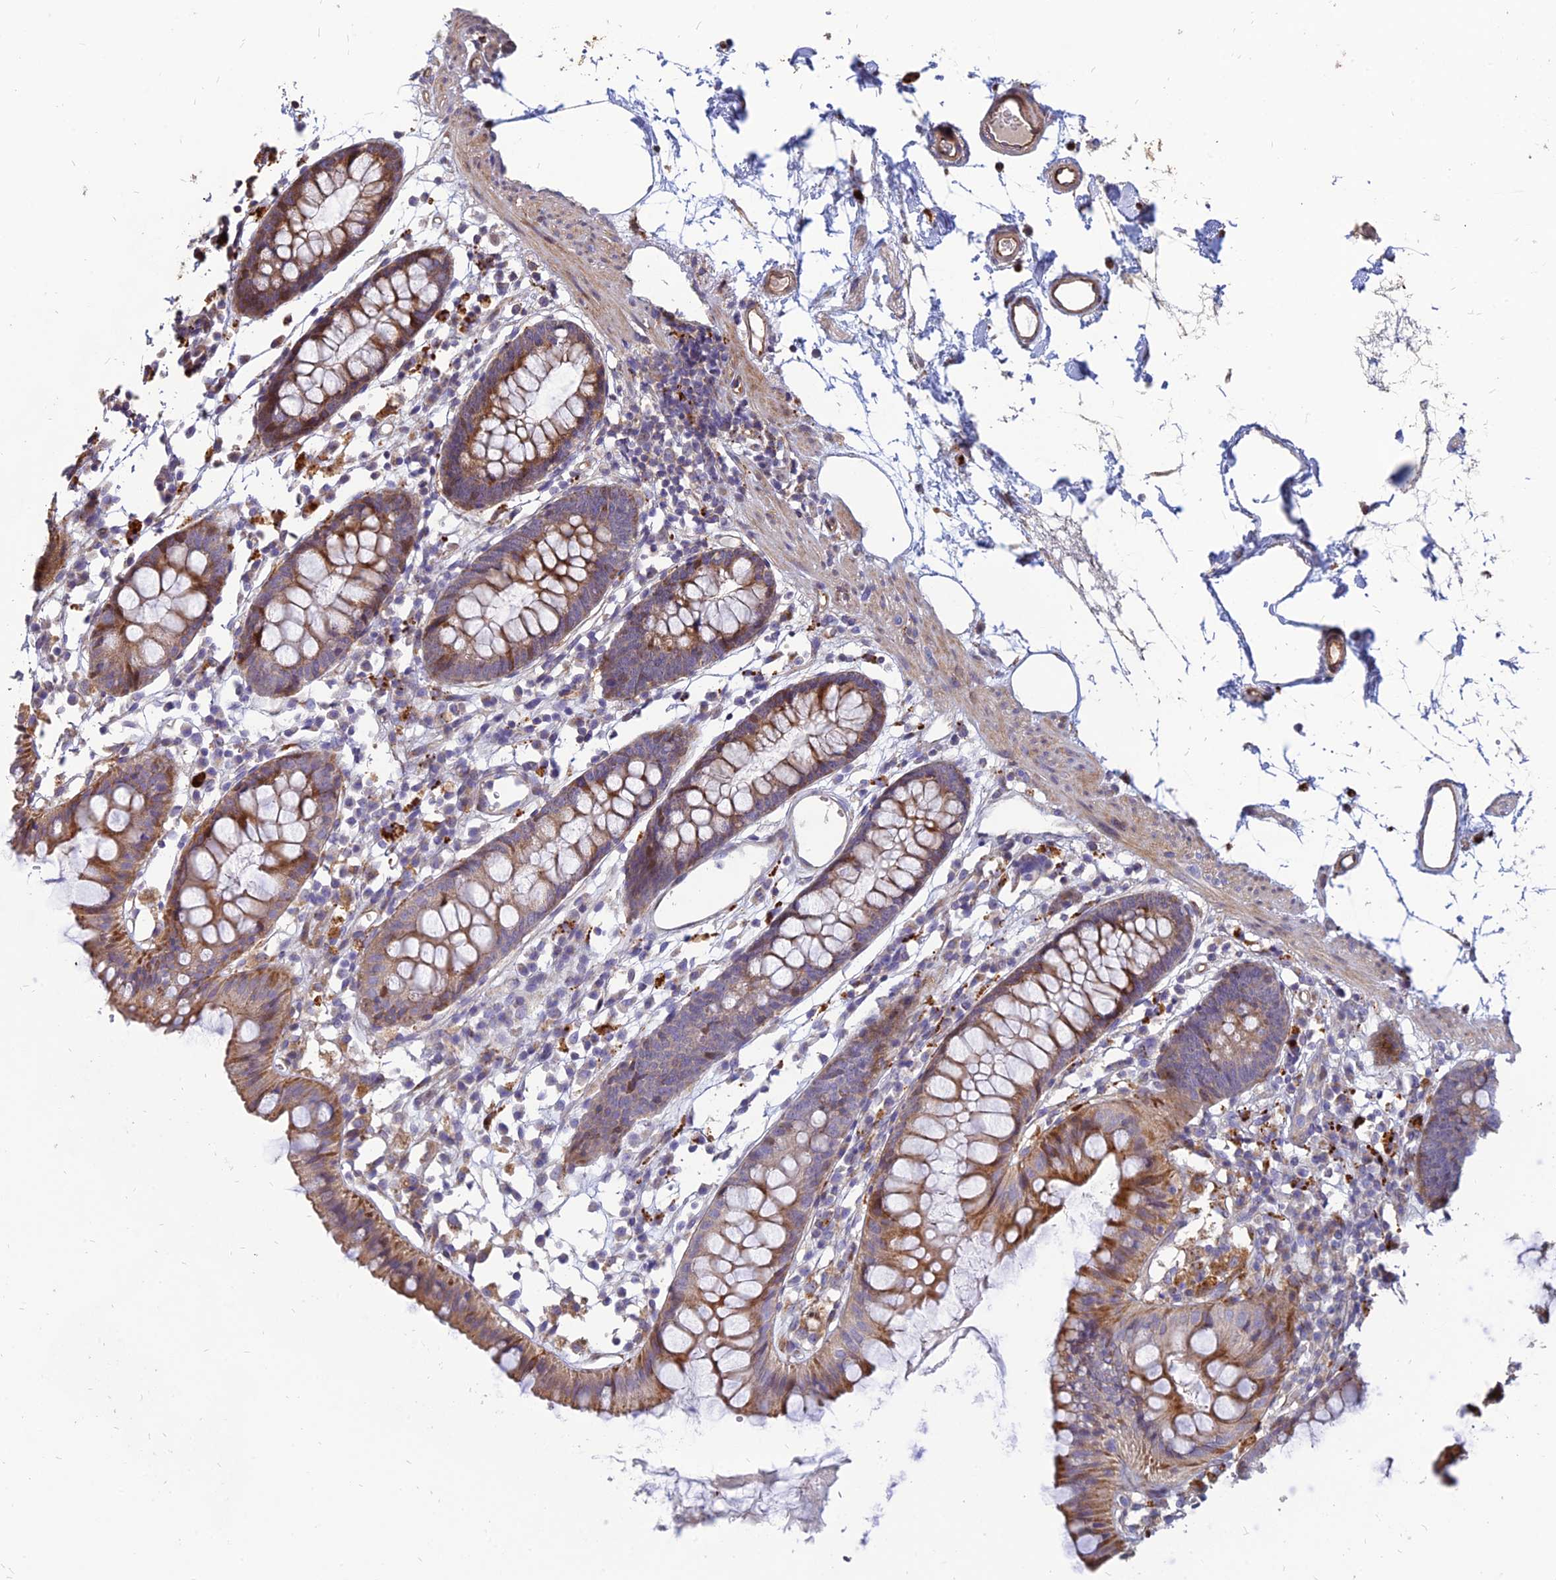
{"staining": {"intensity": "weak", "quantity": "25%-75%", "location": "cytoplasmic/membranous"}, "tissue": "colon", "cell_type": "Endothelial cells", "image_type": "normal", "snomed": [{"axis": "morphology", "description": "Normal tissue, NOS"}, {"axis": "topography", "description": "Colon"}], "caption": "The photomicrograph demonstrates a brown stain indicating the presence of a protein in the cytoplasmic/membranous of endothelial cells in colon.", "gene": "ST3GAL6", "patient": {"sex": "female", "age": 84}}